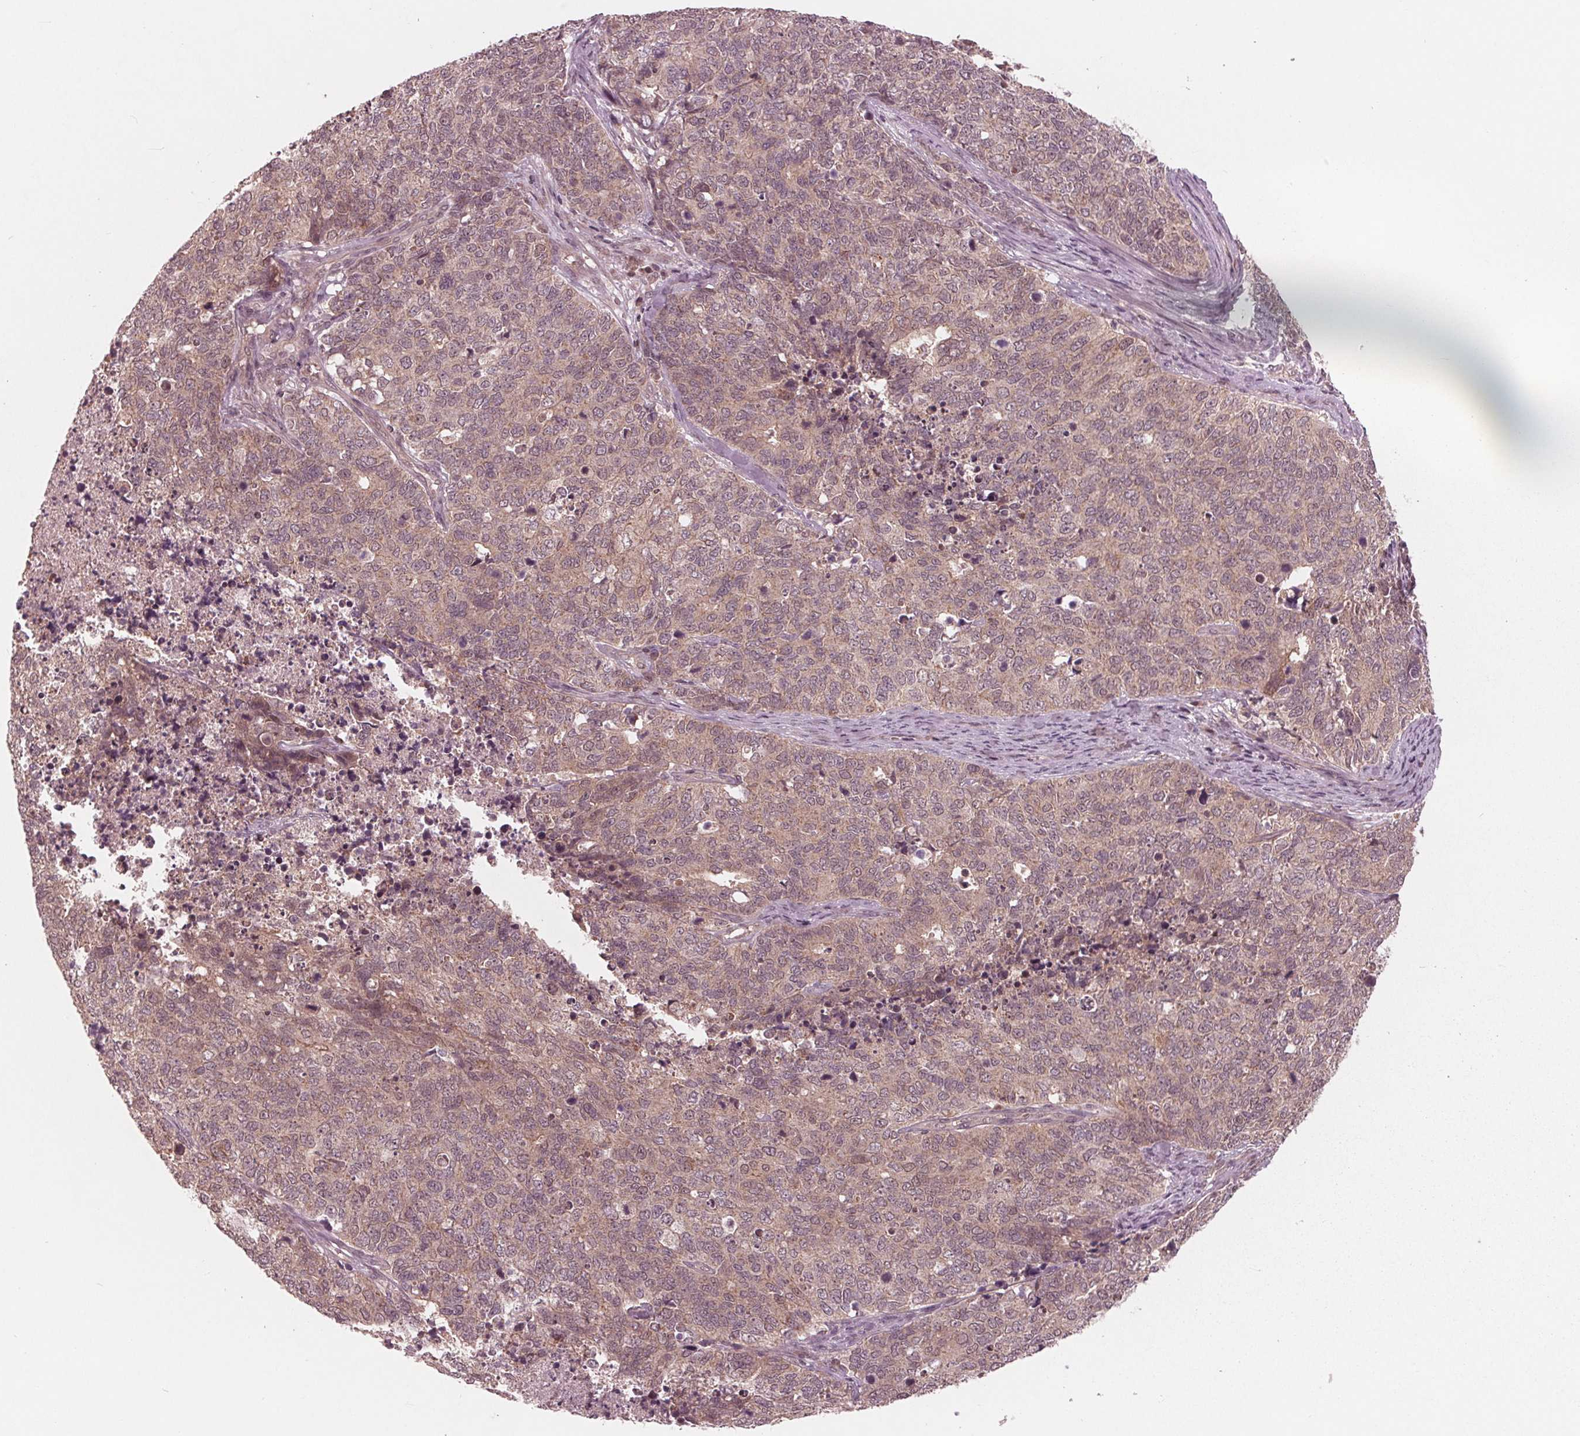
{"staining": {"intensity": "weak", "quantity": ">75%", "location": "cytoplasmic/membranous"}, "tissue": "cervical cancer", "cell_type": "Tumor cells", "image_type": "cancer", "snomed": [{"axis": "morphology", "description": "Adenocarcinoma, NOS"}, {"axis": "topography", "description": "Cervix"}], "caption": "Tumor cells demonstrate weak cytoplasmic/membranous positivity in about >75% of cells in cervical adenocarcinoma. (DAB IHC, brown staining for protein, blue staining for nuclei).", "gene": "UBALD1", "patient": {"sex": "female", "age": 63}}